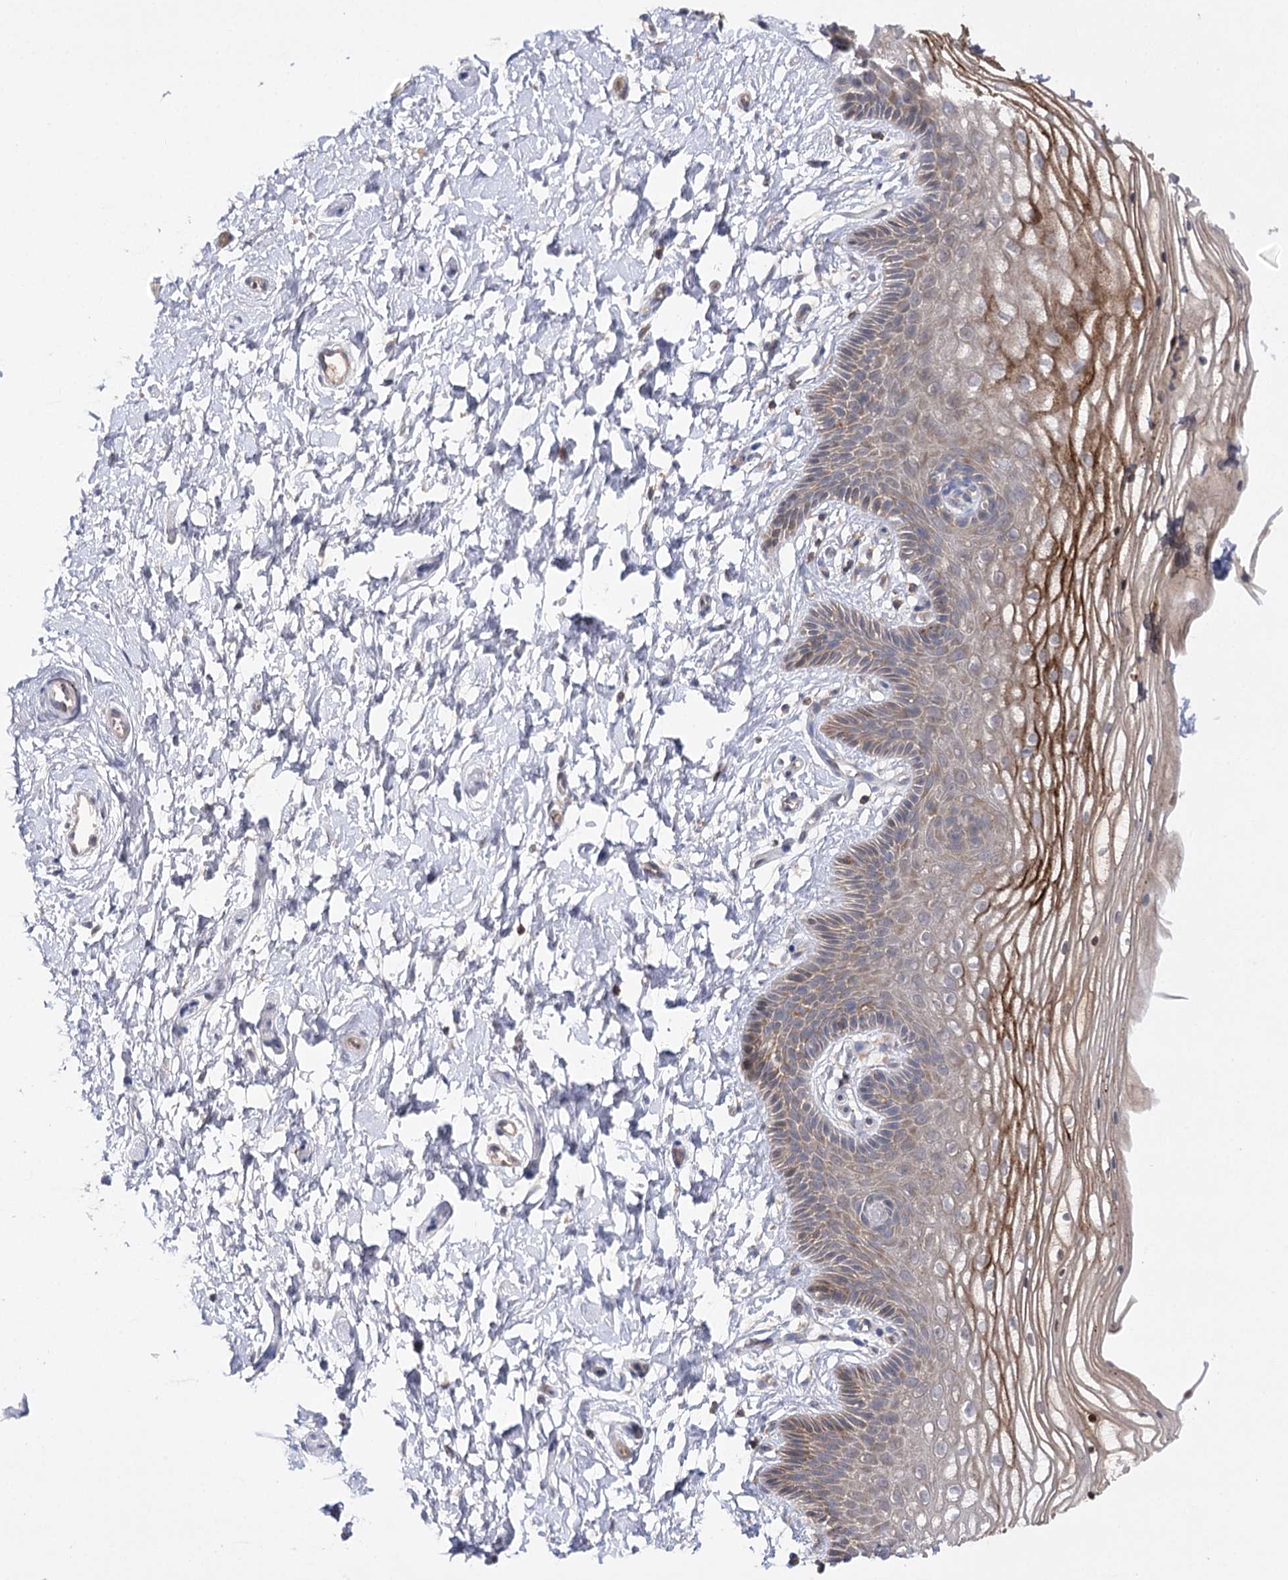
{"staining": {"intensity": "moderate", "quantity": "25%-75%", "location": "cytoplasmic/membranous"}, "tissue": "vagina", "cell_type": "Squamous epithelial cells", "image_type": "normal", "snomed": [{"axis": "morphology", "description": "Normal tissue, NOS"}, {"axis": "topography", "description": "Vagina"}, {"axis": "topography", "description": "Cervix"}], "caption": "Immunohistochemical staining of benign human vagina shows 25%-75% levels of moderate cytoplasmic/membranous protein positivity in about 25%-75% of squamous epithelial cells. (DAB IHC with brightfield microscopy, high magnification).", "gene": "BCR", "patient": {"sex": "female", "age": 40}}